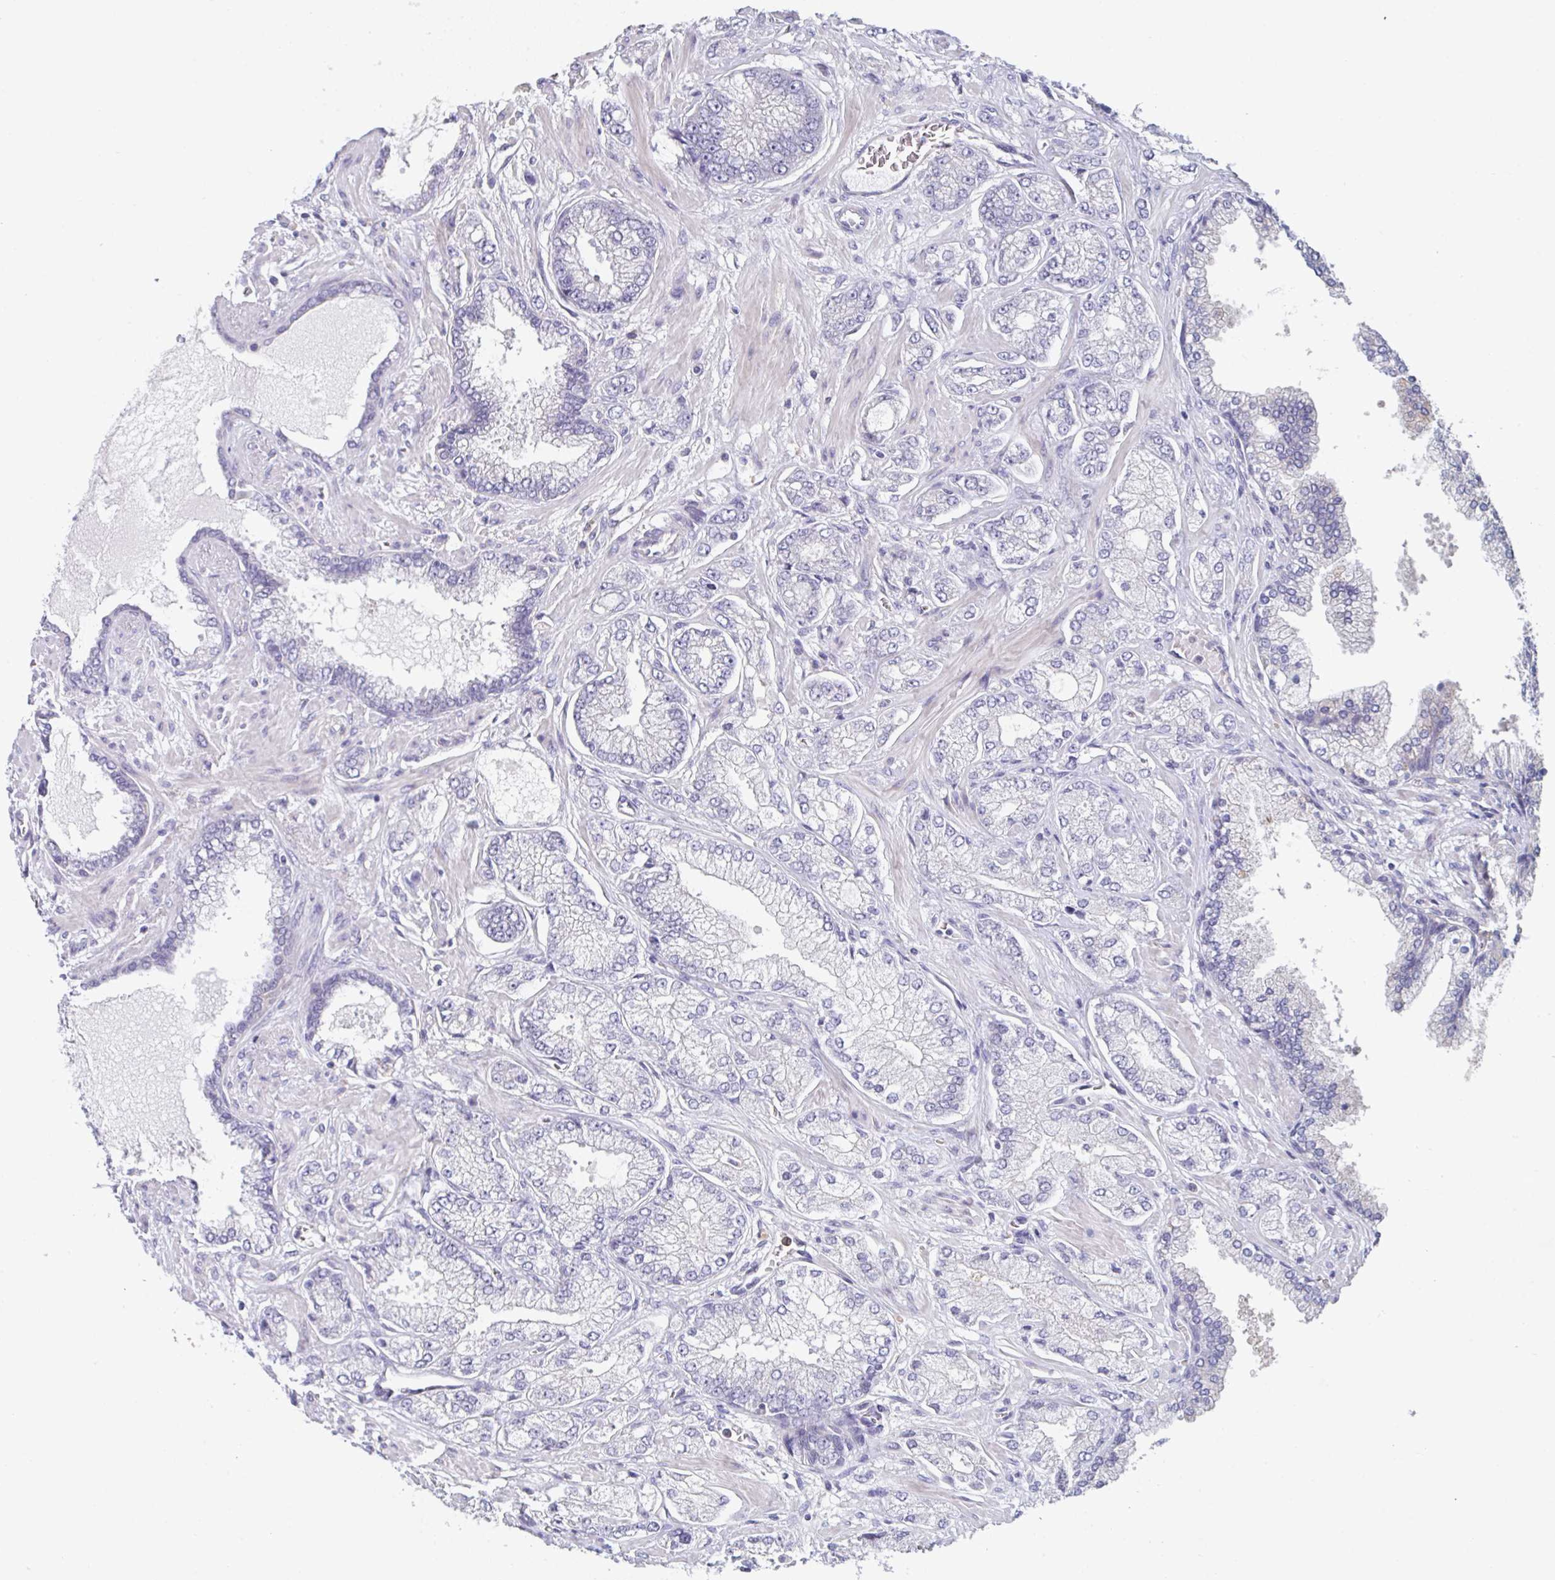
{"staining": {"intensity": "negative", "quantity": "none", "location": "none"}, "tissue": "prostate cancer", "cell_type": "Tumor cells", "image_type": "cancer", "snomed": [{"axis": "morphology", "description": "Normal tissue, NOS"}, {"axis": "morphology", "description": "Adenocarcinoma, High grade"}, {"axis": "topography", "description": "Prostate"}, {"axis": "topography", "description": "Peripheral nerve tissue"}], "caption": "Tumor cells show no significant protein staining in adenocarcinoma (high-grade) (prostate).", "gene": "PTPRD", "patient": {"sex": "male", "age": 68}}